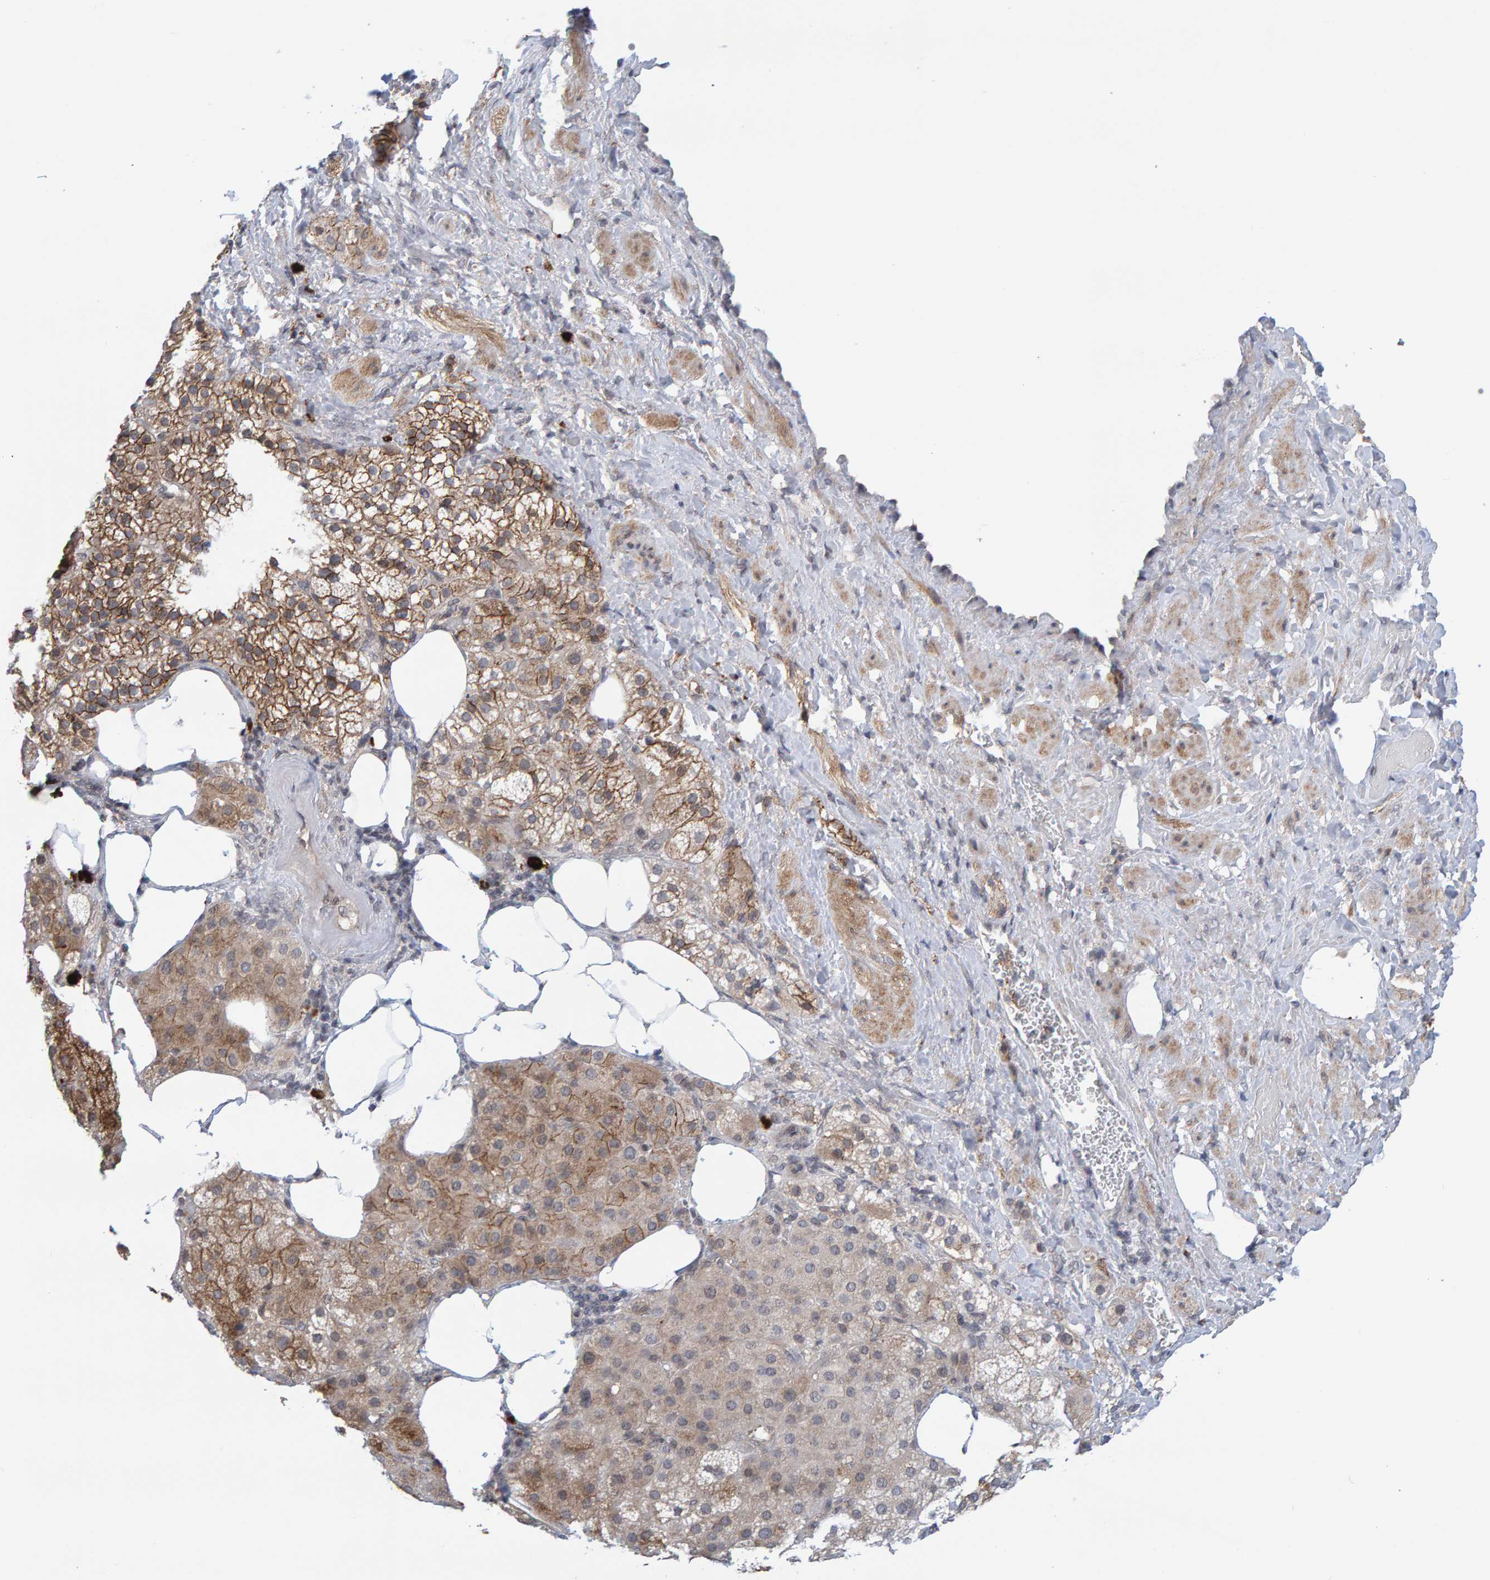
{"staining": {"intensity": "moderate", "quantity": ">75%", "location": "cytoplasmic/membranous"}, "tissue": "adrenal gland", "cell_type": "Glandular cells", "image_type": "normal", "snomed": [{"axis": "morphology", "description": "Normal tissue, NOS"}, {"axis": "topography", "description": "Adrenal gland"}], "caption": "An IHC image of benign tissue is shown. Protein staining in brown highlights moderate cytoplasmic/membranous positivity in adrenal gland within glandular cells.", "gene": "CDH2", "patient": {"sex": "female", "age": 59}}